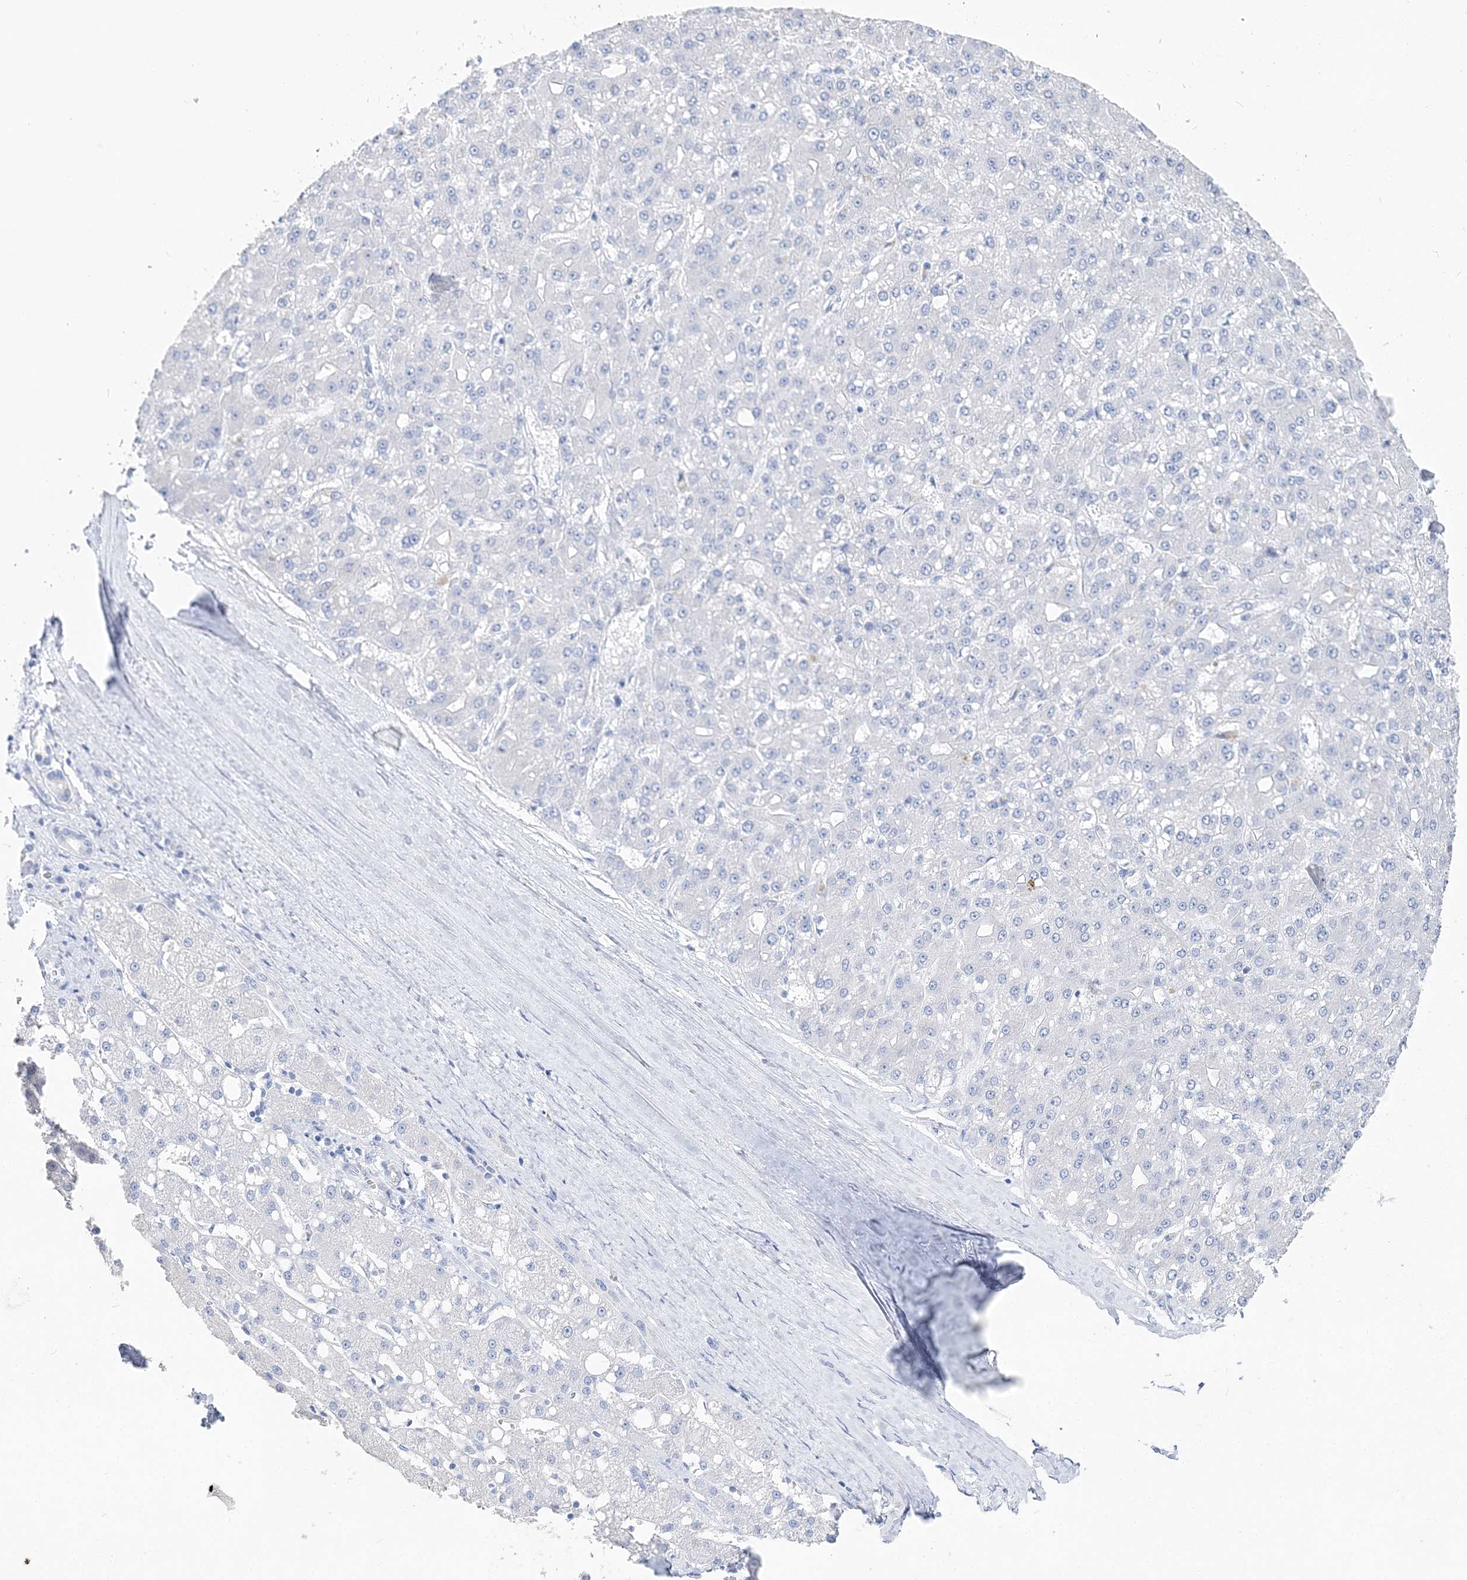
{"staining": {"intensity": "negative", "quantity": "none", "location": "none"}, "tissue": "liver cancer", "cell_type": "Tumor cells", "image_type": "cancer", "snomed": [{"axis": "morphology", "description": "Carcinoma, Hepatocellular, NOS"}, {"axis": "topography", "description": "Liver"}], "caption": "The histopathology image exhibits no significant expression in tumor cells of liver cancer (hepatocellular carcinoma).", "gene": "TSPYL6", "patient": {"sex": "male", "age": 67}}